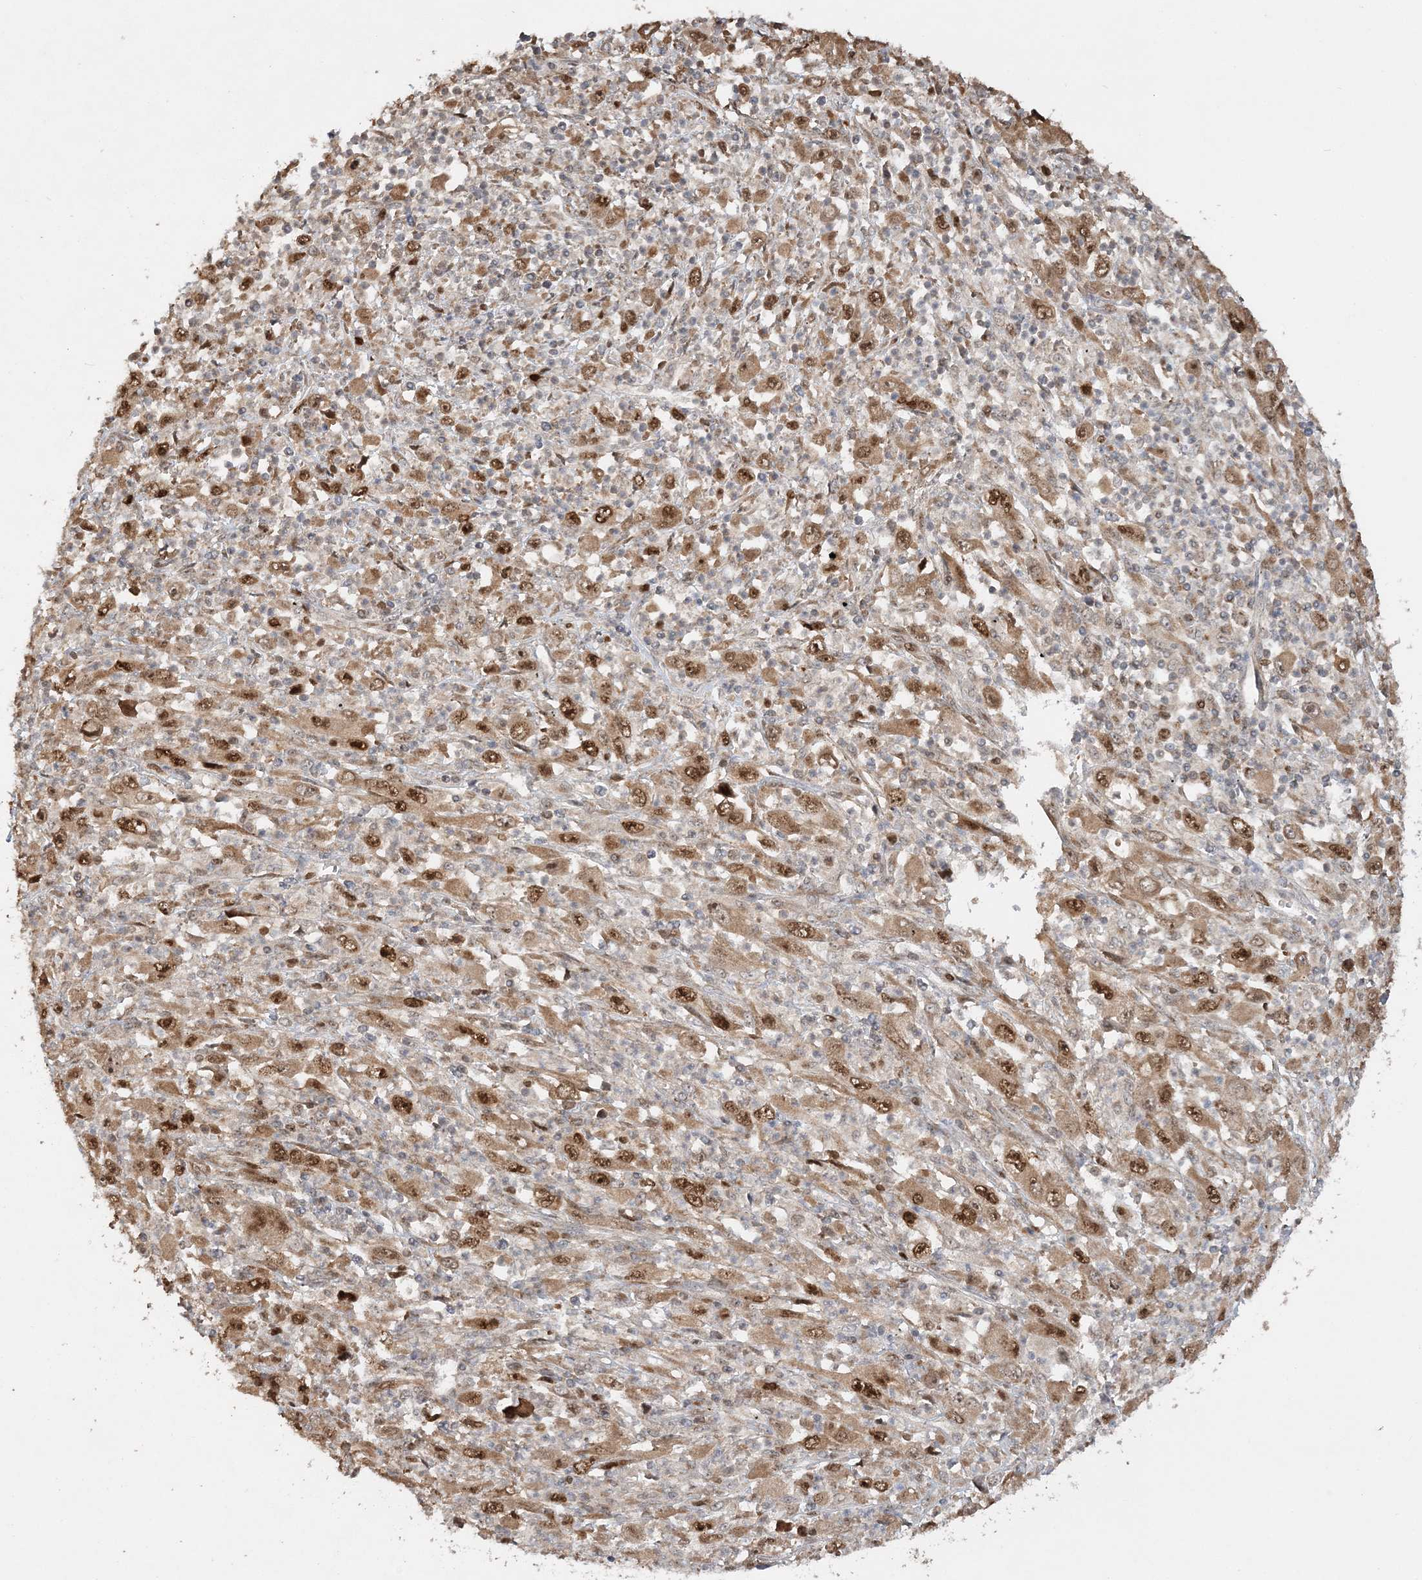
{"staining": {"intensity": "strong", "quantity": ">75%", "location": "nuclear"}, "tissue": "melanoma", "cell_type": "Tumor cells", "image_type": "cancer", "snomed": [{"axis": "morphology", "description": "Malignant melanoma, Metastatic site"}, {"axis": "topography", "description": "Skin"}], "caption": "Brown immunohistochemical staining in melanoma demonstrates strong nuclear positivity in about >75% of tumor cells.", "gene": "KIF4A", "patient": {"sex": "female", "age": 56}}